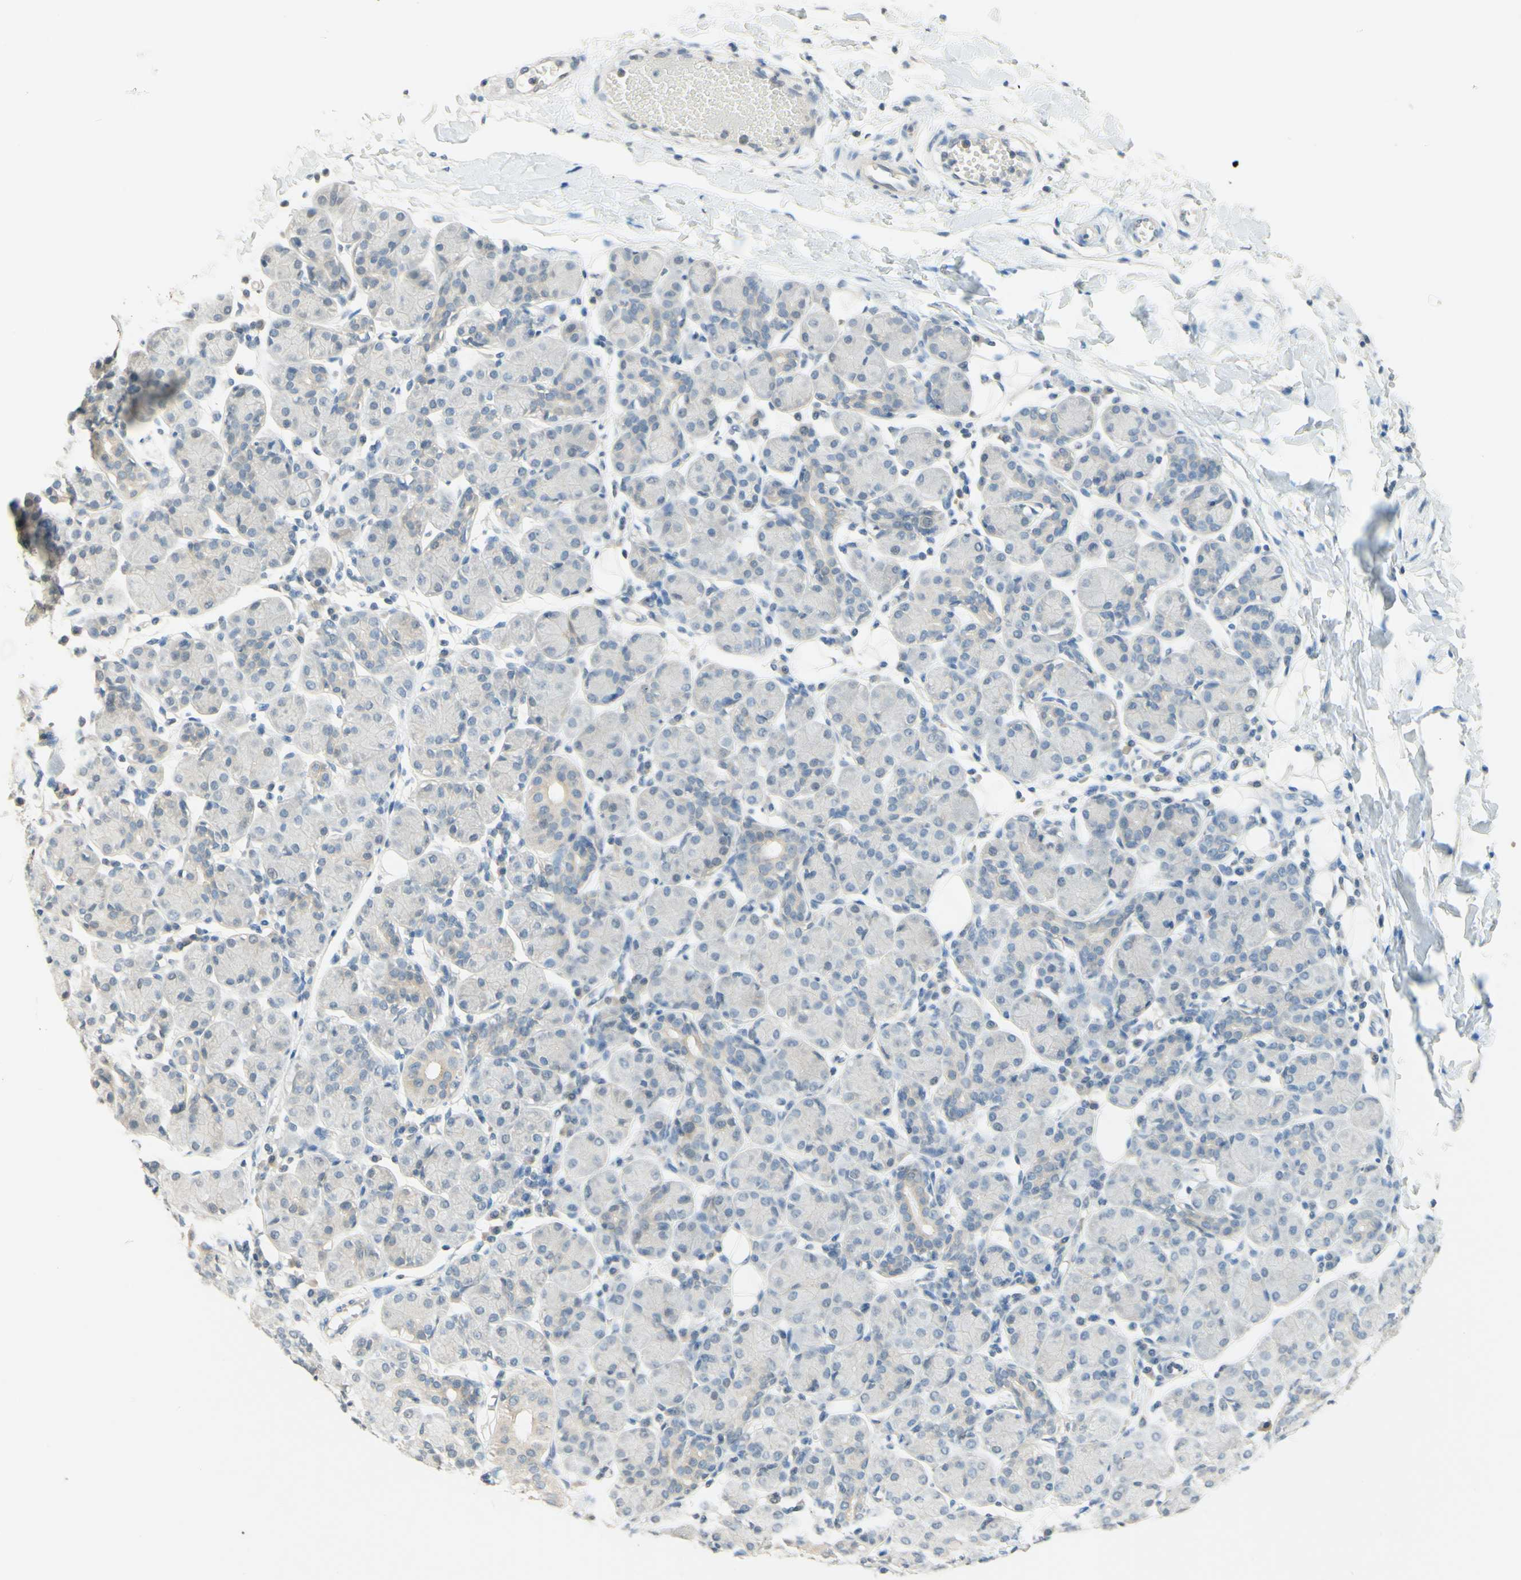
{"staining": {"intensity": "weak", "quantity": "<25%", "location": "cytoplasmic/membranous"}, "tissue": "salivary gland", "cell_type": "Glandular cells", "image_type": "normal", "snomed": [{"axis": "morphology", "description": "Normal tissue, NOS"}, {"axis": "morphology", "description": "Inflammation, NOS"}, {"axis": "topography", "description": "Lymph node"}, {"axis": "topography", "description": "Salivary gland"}], "caption": "Human salivary gland stained for a protein using immunohistochemistry (IHC) displays no staining in glandular cells.", "gene": "MAG", "patient": {"sex": "male", "age": 3}}